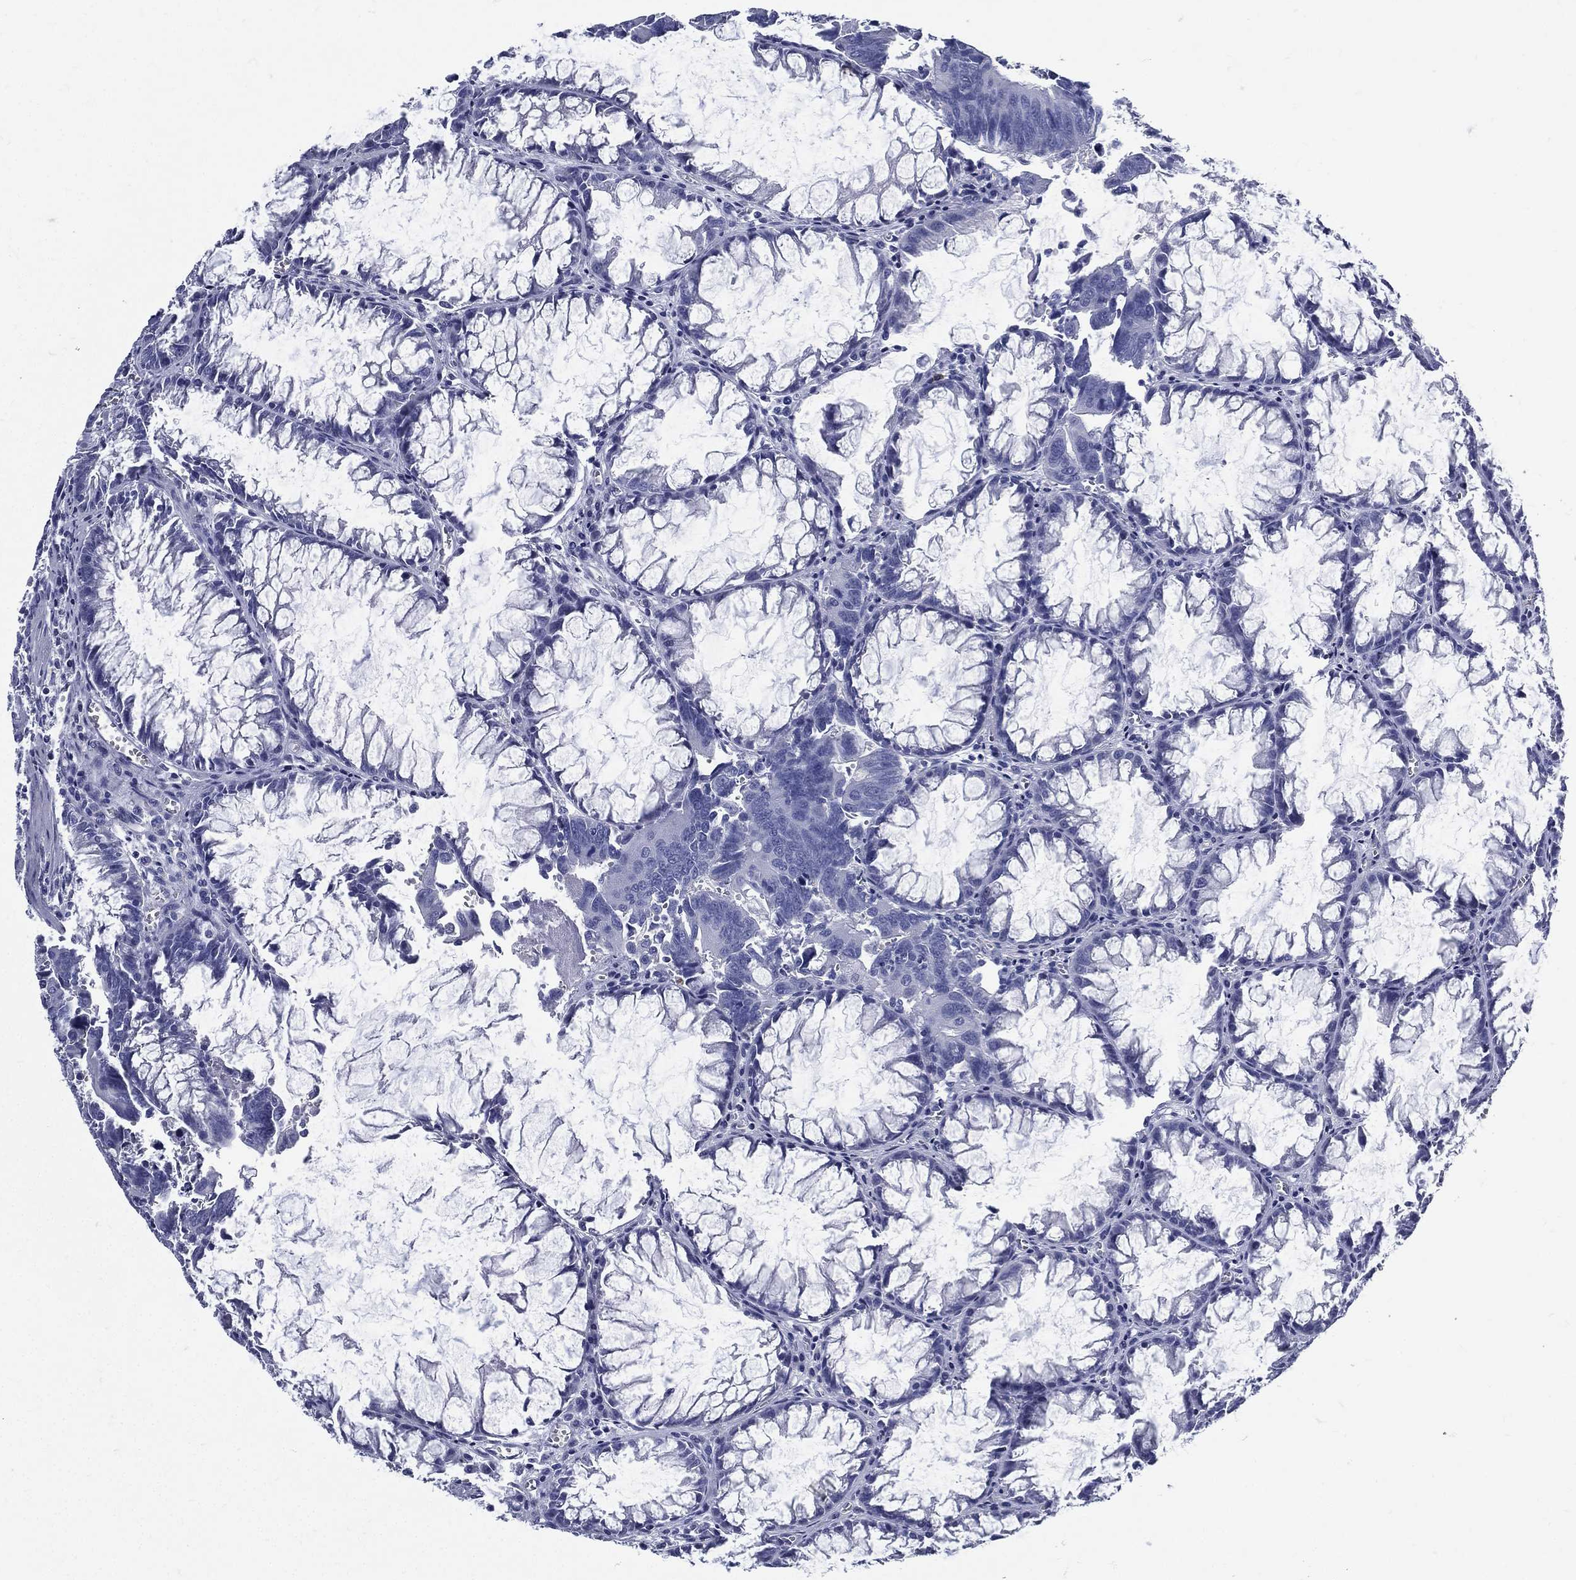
{"staining": {"intensity": "negative", "quantity": "none", "location": "none"}, "tissue": "colorectal cancer", "cell_type": "Tumor cells", "image_type": "cancer", "snomed": [{"axis": "morphology", "description": "Adenocarcinoma, NOS"}, {"axis": "topography", "description": "Rectum"}], "caption": "The micrograph exhibits no staining of tumor cells in colorectal adenocarcinoma.", "gene": "DPYS", "patient": {"sex": "male", "age": 67}}